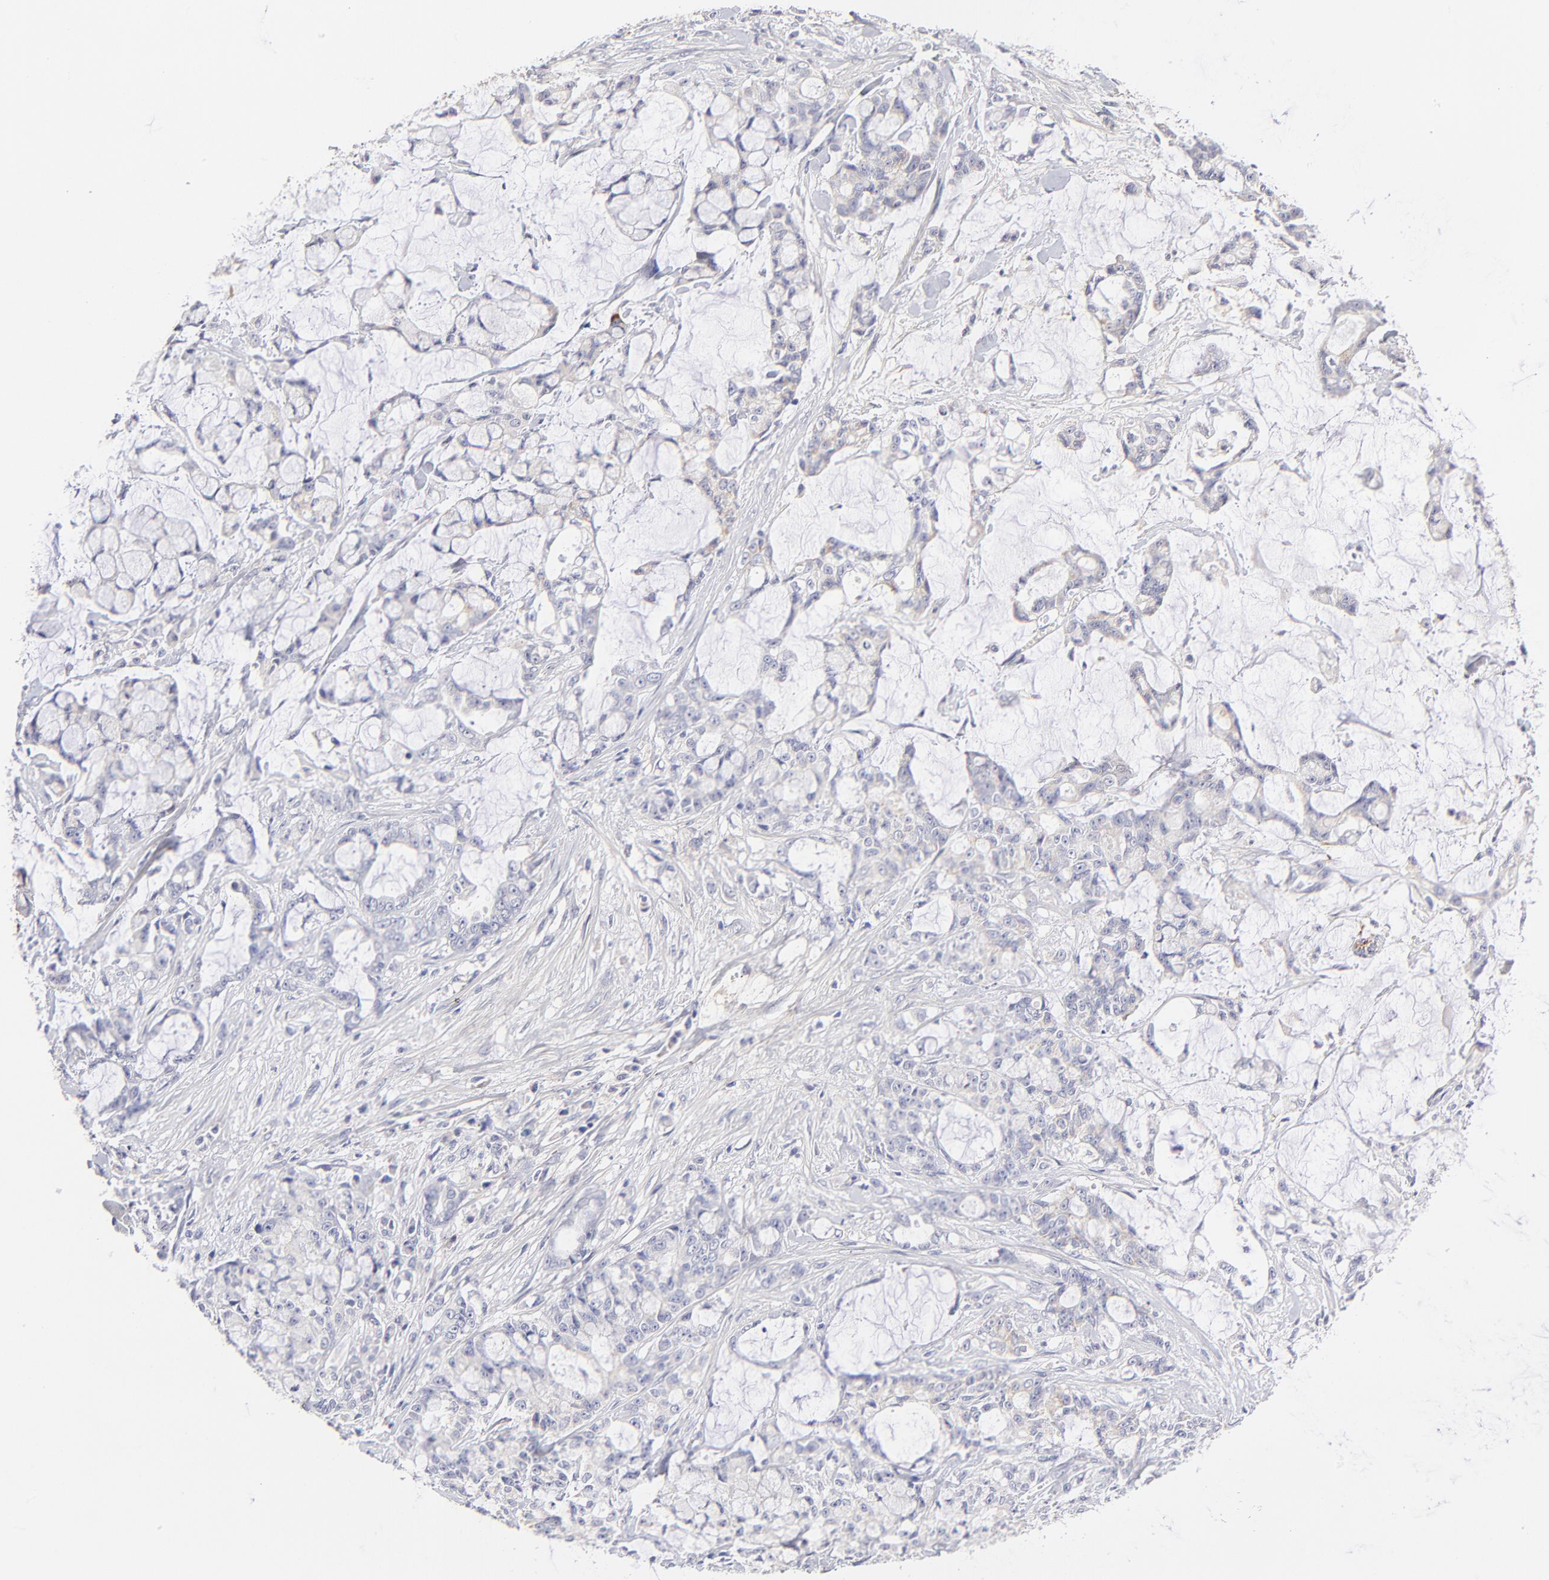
{"staining": {"intensity": "negative", "quantity": "none", "location": "none"}, "tissue": "pancreatic cancer", "cell_type": "Tumor cells", "image_type": "cancer", "snomed": [{"axis": "morphology", "description": "Adenocarcinoma, NOS"}, {"axis": "topography", "description": "Pancreas"}], "caption": "DAB immunohistochemical staining of human adenocarcinoma (pancreatic) demonstrates no significant expression in tumor cells.", "gene": "BTG2", "patient": {"sex": "female", "age": 73}}